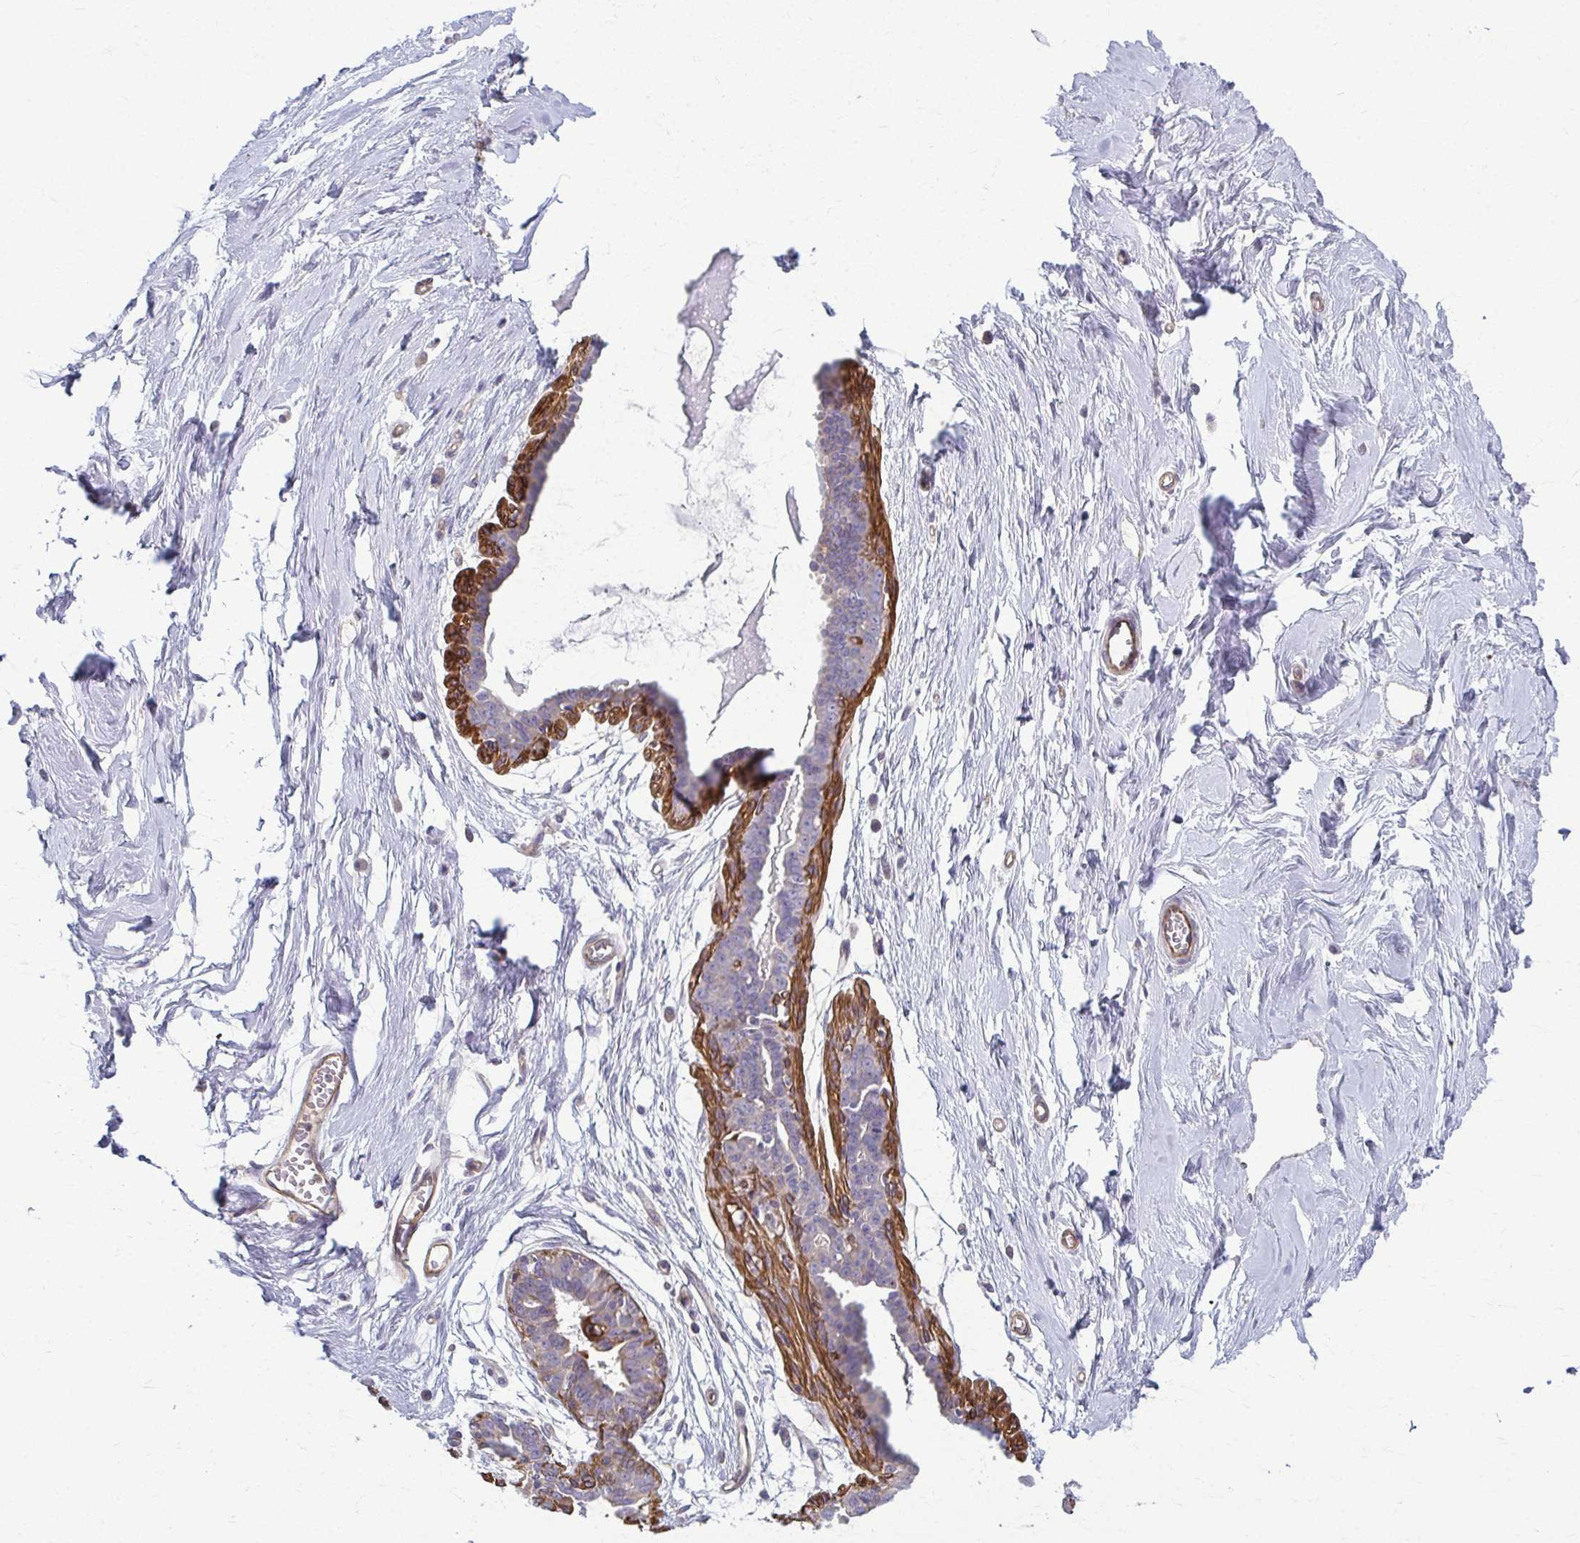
{"staining": {"intensity": "negative", "quantity": "none", "location": "none"}, "tissue": "breast", "cell_type": "Adipocytes", "image_type": "normal", "snomed": [{"axis": "morphology", "description": "Normal tissue, NOS"}, {"axis": "topography", "description": "Breast"}], "caption": "Immunohistochemical staining of unremarkable breast shows no significant positivity in adipocytes. Nuclei are stained in blue.", "gene": "EID2B", "patient": {"sex": "female", "age": 45}}